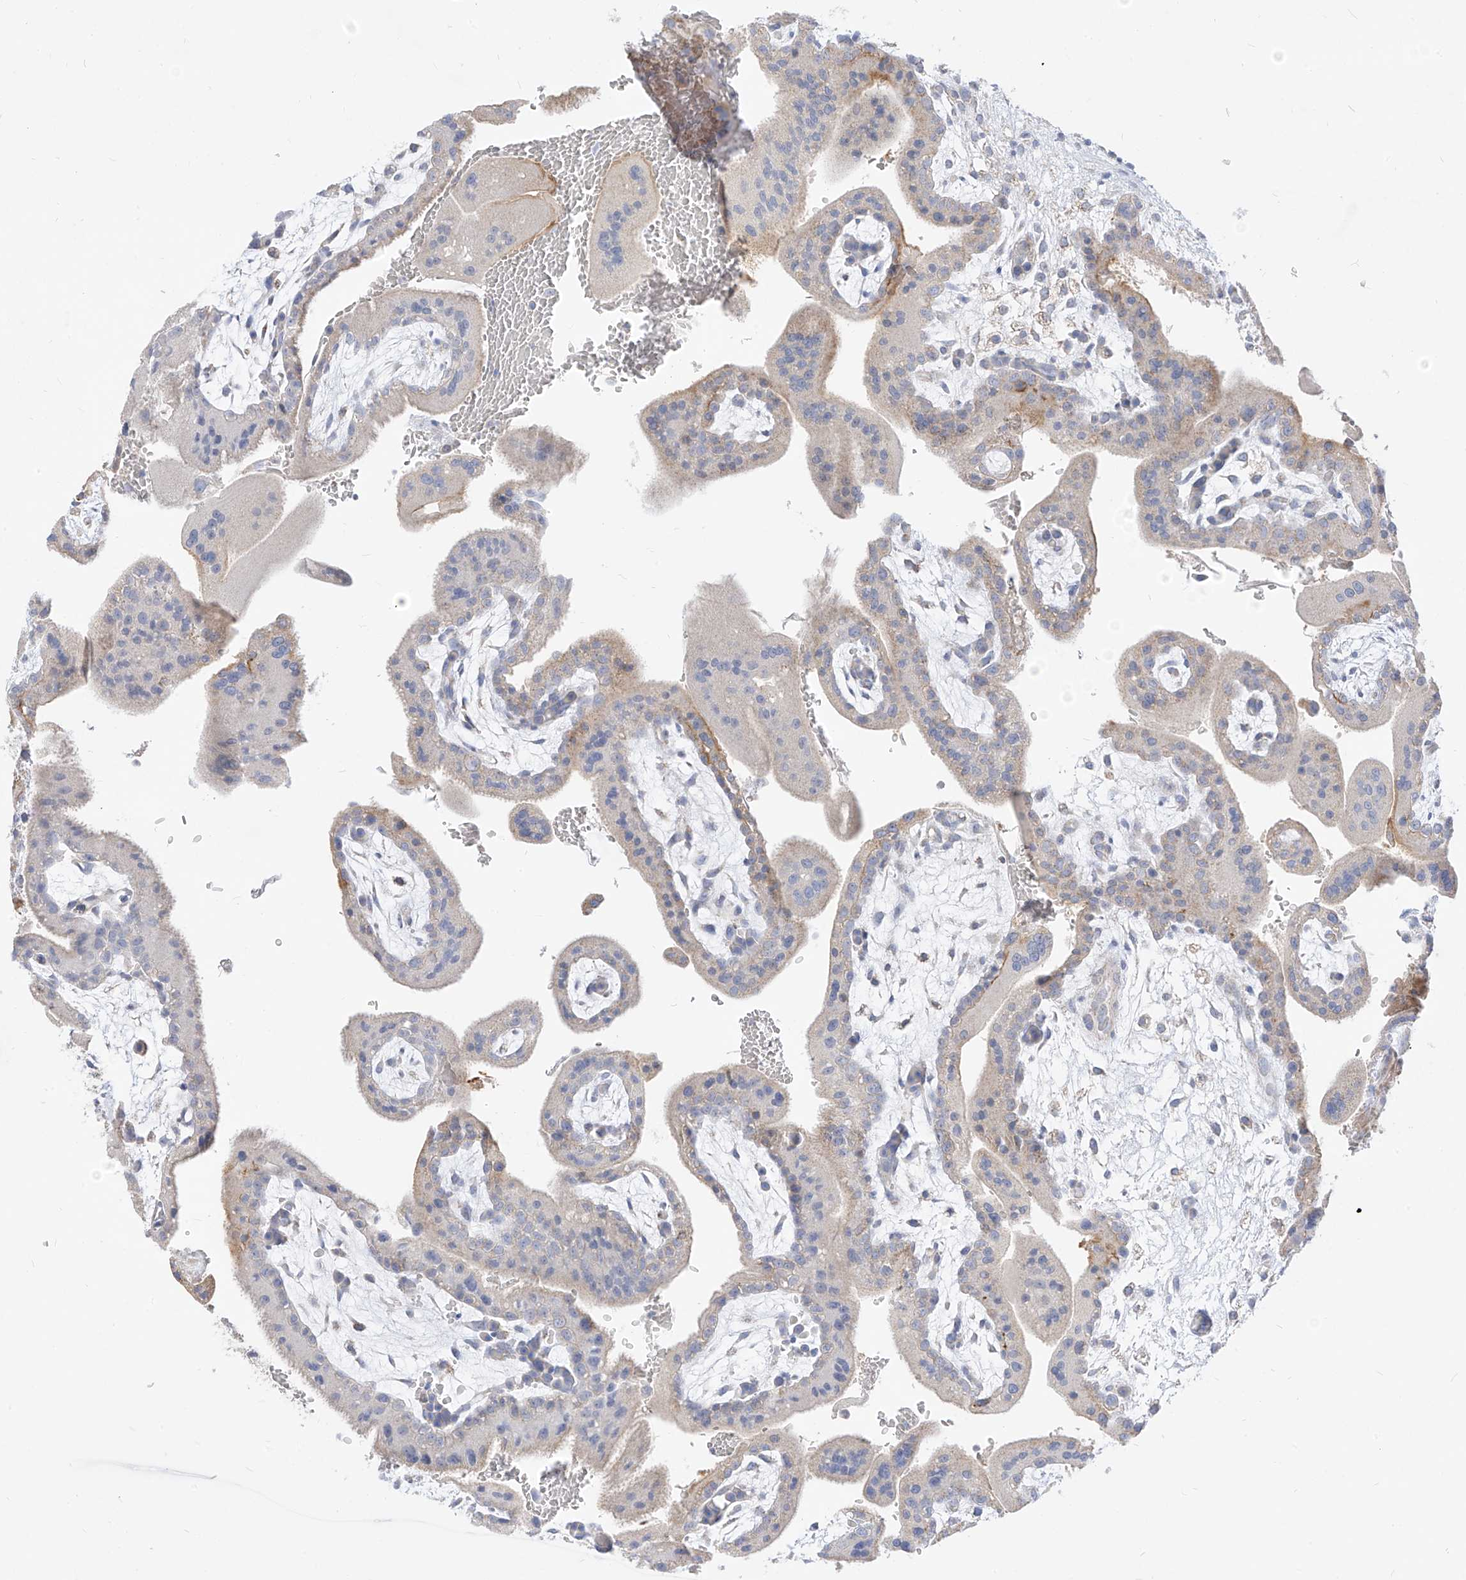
{"staining": {"intensity": "negative", "quantity": "none", "location": "none"}, "tissue": "placenta", "cell_type": "Decidual cells", "image_type": "normal", "snomed": [{"axis": "morphology", "description": "Normal tissue, NOS"}, {"axis": "topography", "description": "Placenta"}], "caption": "Human placenta stained for a protein using immunohistochemistry (IHC) demonstrates no positivity in decidual cells.", "gene": "RASA2", "patient": {"sex": "female", "age": 35}}